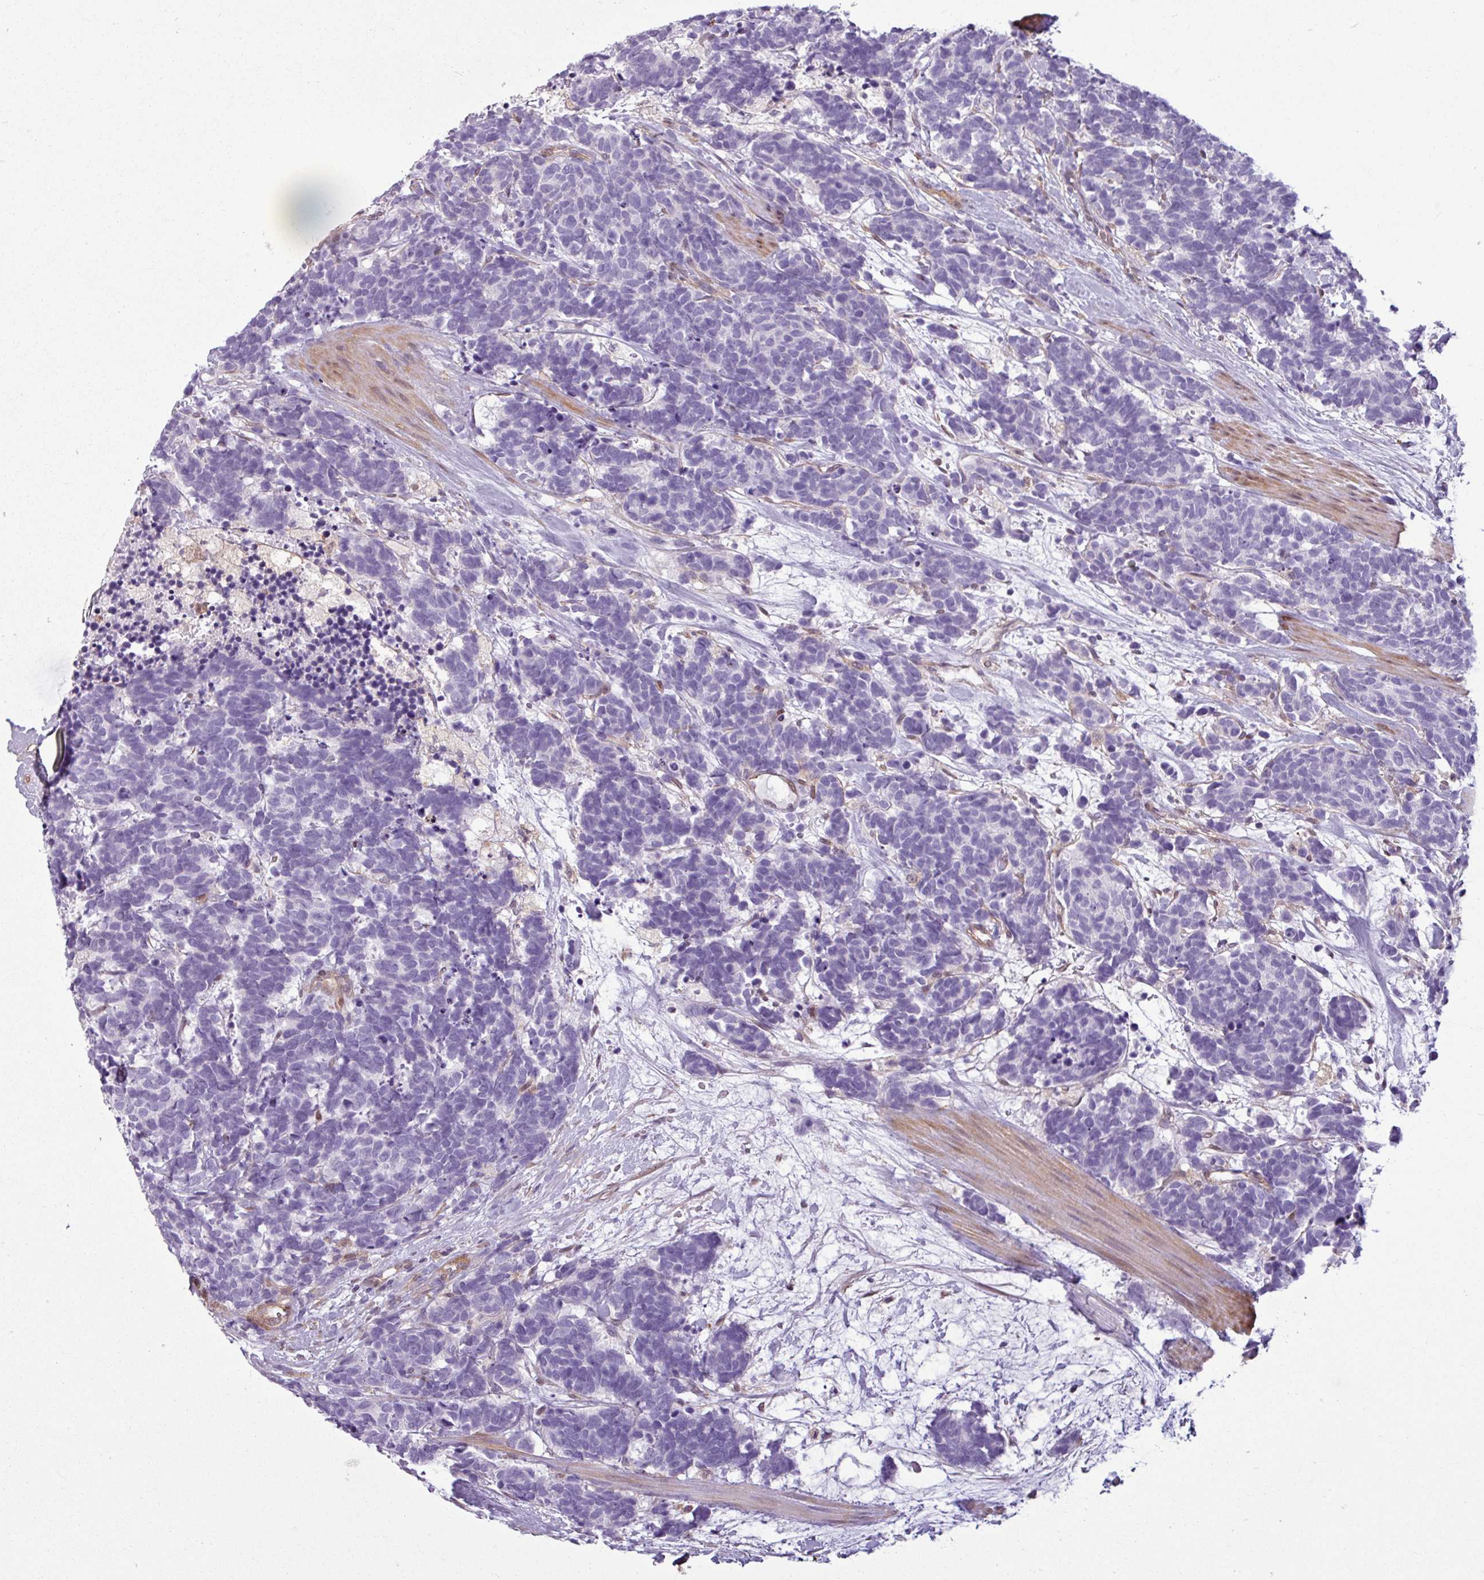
{"staining": {"intensity": "negative", "quantity": "none", "location": "none"}, "tissue": "carcinoid", "cell_type": "Tumor cells", "image_type": "cancer", "snomed": [{"axis": "morphology", "description": "Carcinoma, NOS"}, {"axis": "morphology", "description": "Carcinoid, malignant, NOS"}, {"axis": "topography", "description": "Prostate"}], "caption": "There is no significant staining in tumor cells of carcinoma.", "gene": "SH3BGRL", "patient": {"sex": "male", "age": 57}}